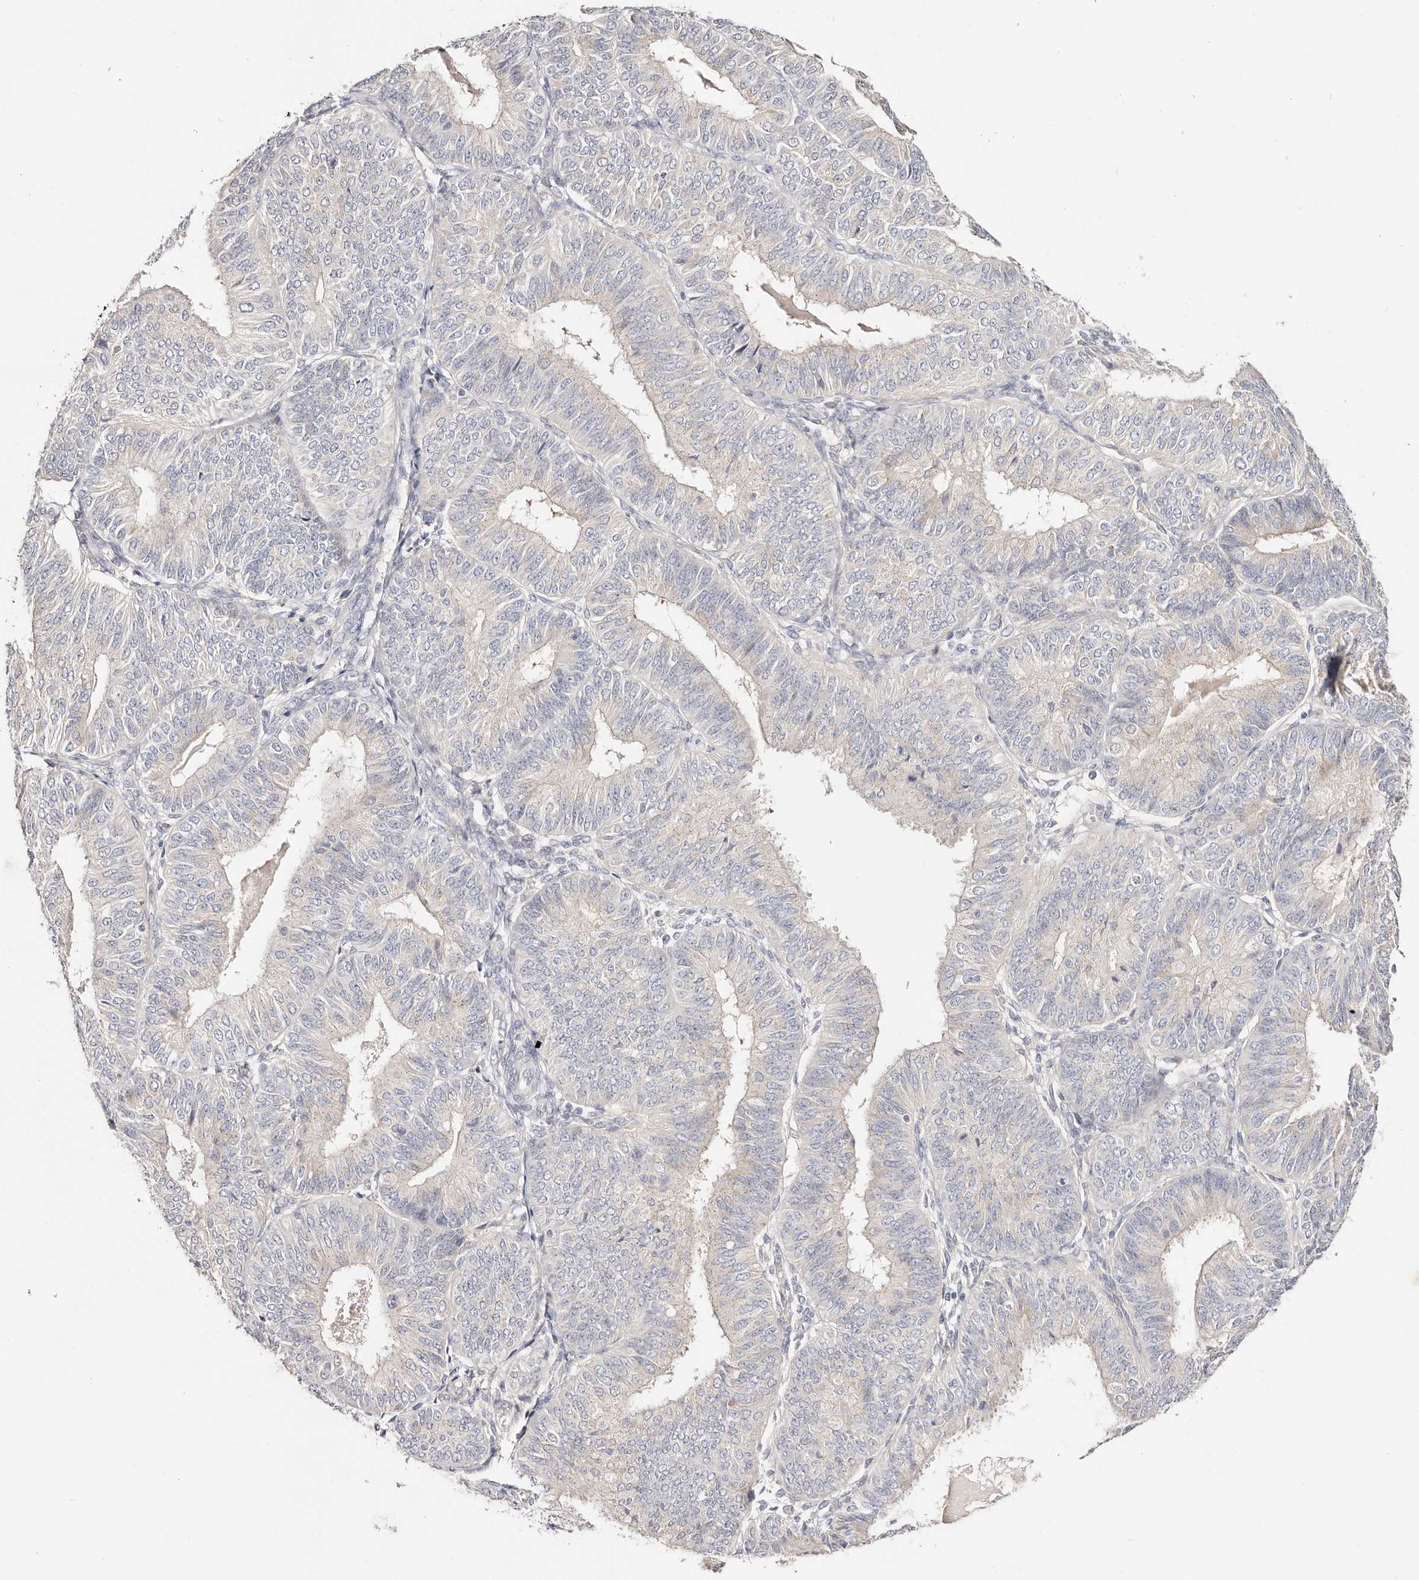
{"staining": {"intensity": "negative", "quantity": "none", "location": "none"}, "tissue": "endometrial cancer", "cell_type": "Tumor cells", "image_type": "cancer", "snomed": [{"axis": "morphology", "description": "Adenocarcinoma, NOS"}, {"axis": "topography", "description": "Endometrium"}], "caption": "Tumor cells show no significant protein staining in endometrial cancer (adenocarcinoma).", "gene": "DNASE1", "patient": {"sex": "female", "age": 58}}